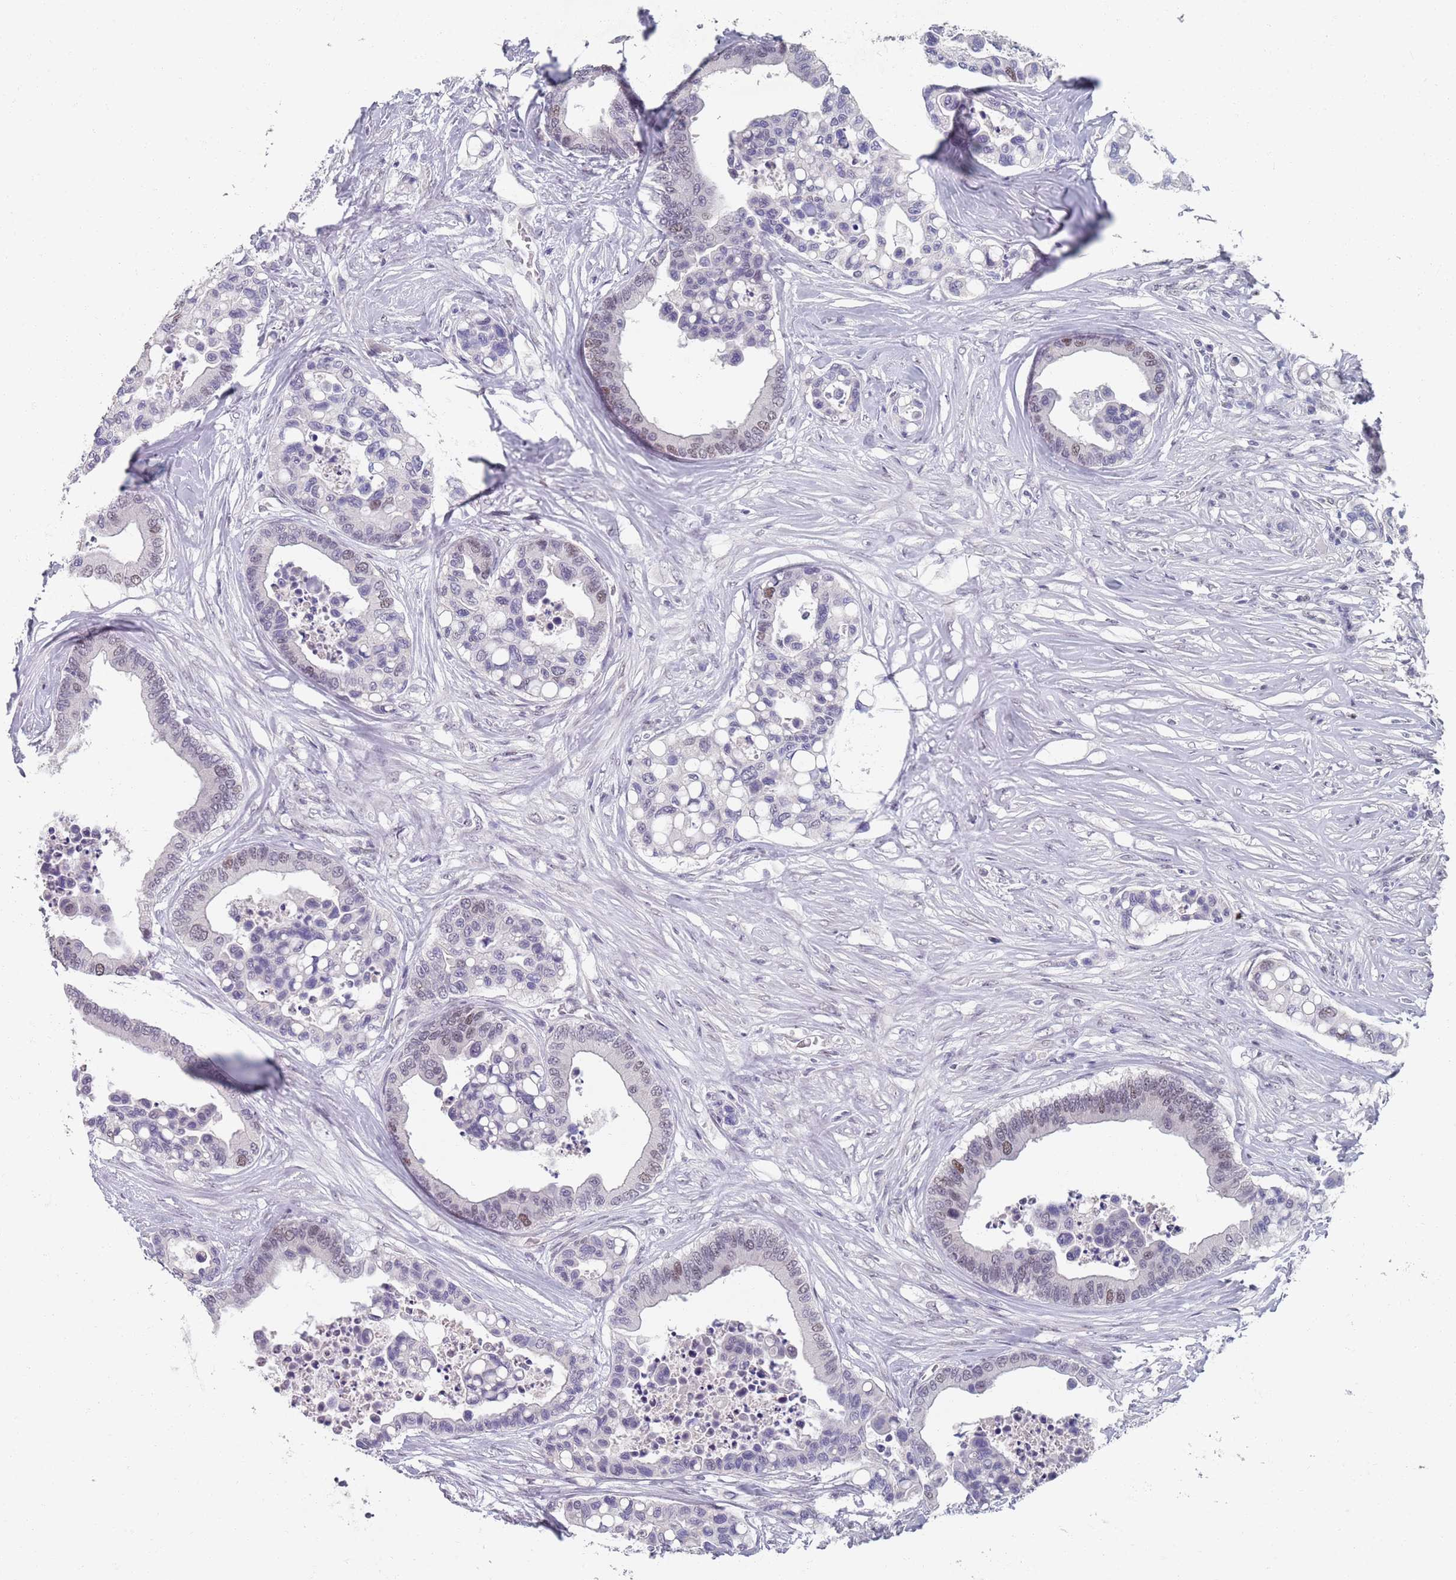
{"staining": {"intensity": "moderate", "quantity": "<25%", "location": "nuclear"}, "tissue": "colorectal cancer", "cell_type": "Tumor cells", "image_type": "cancer", "snomed": [{"axis": "morphology", "description": "Adenocarcinoma, NOS"}, {"axis": "topography", "description": "Colon"}], "caption": "Adenocarcinoma (colorectal) stained with DAB (3,3'-diaminobenzidine) immunohistochemistry (IHC) reveals low levels of moderate nuclear expression in approximately <25% of tumor cells. (DAB (3,3'-diaminobenzidine) = brown stain, brightfield microscopy at high magnification).", "gene": "SAMD1", "patient": {"sex": "male", "age": 82}}